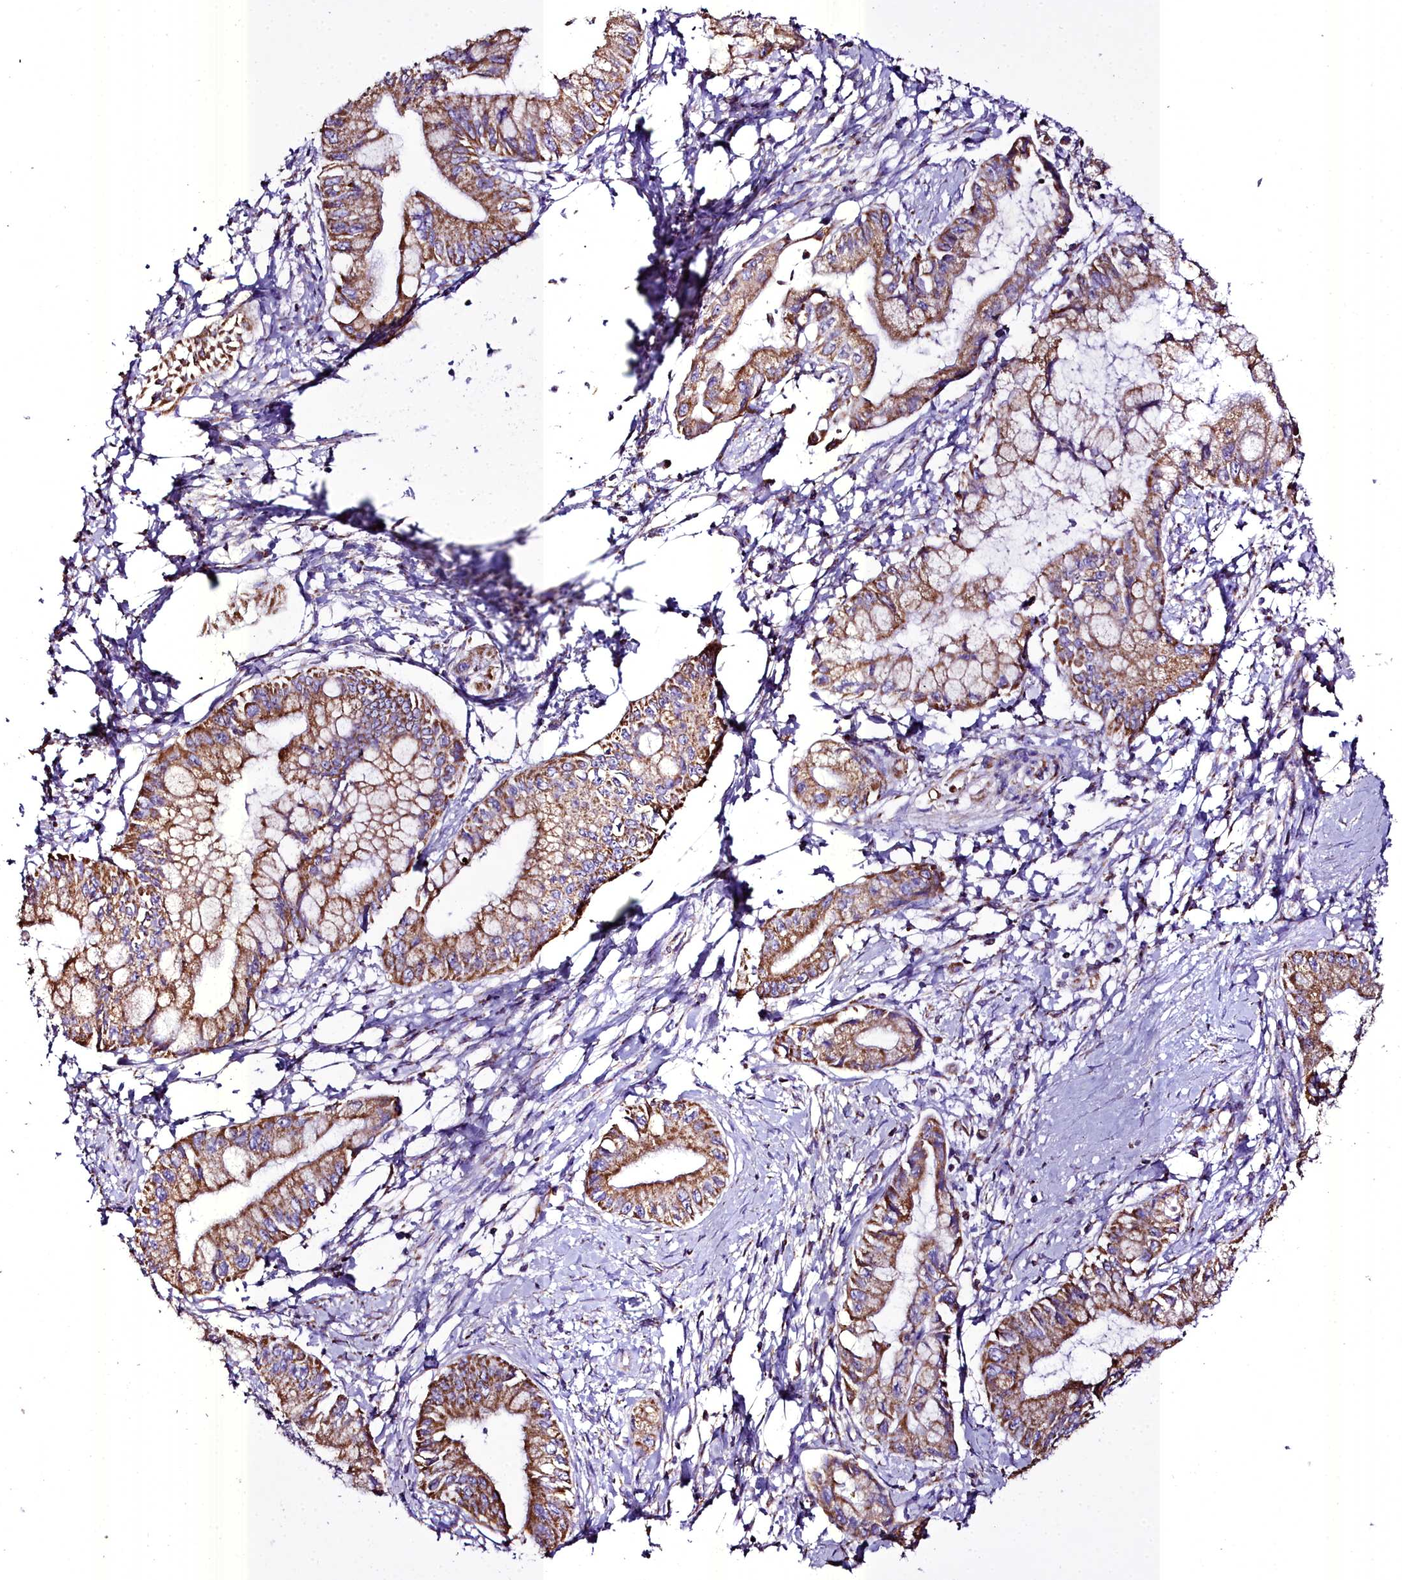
{"staining": {"intensity": "moderate", "quantity": ">75%", "location": "cytoplasmic/membranous"}, "tissue": "pancreatic cancer", "cell_type": "Tumor cells", "image_type": "cancer", "snomed": [{"axis": "morphology", "description": "Adenocarcinoma, NOS"}, {"axis": "topography", "description": "Pancreas"}], "caption": "A brown stain labels moderate cytoplasmic/membranous expression of a protein in adenocarcinoma (pancreatic) tumor cells. (IHC, brightfield microscopy, high magnification).", "gene": "WDFY3", "patient": {"sex": "male", "age": 48}}